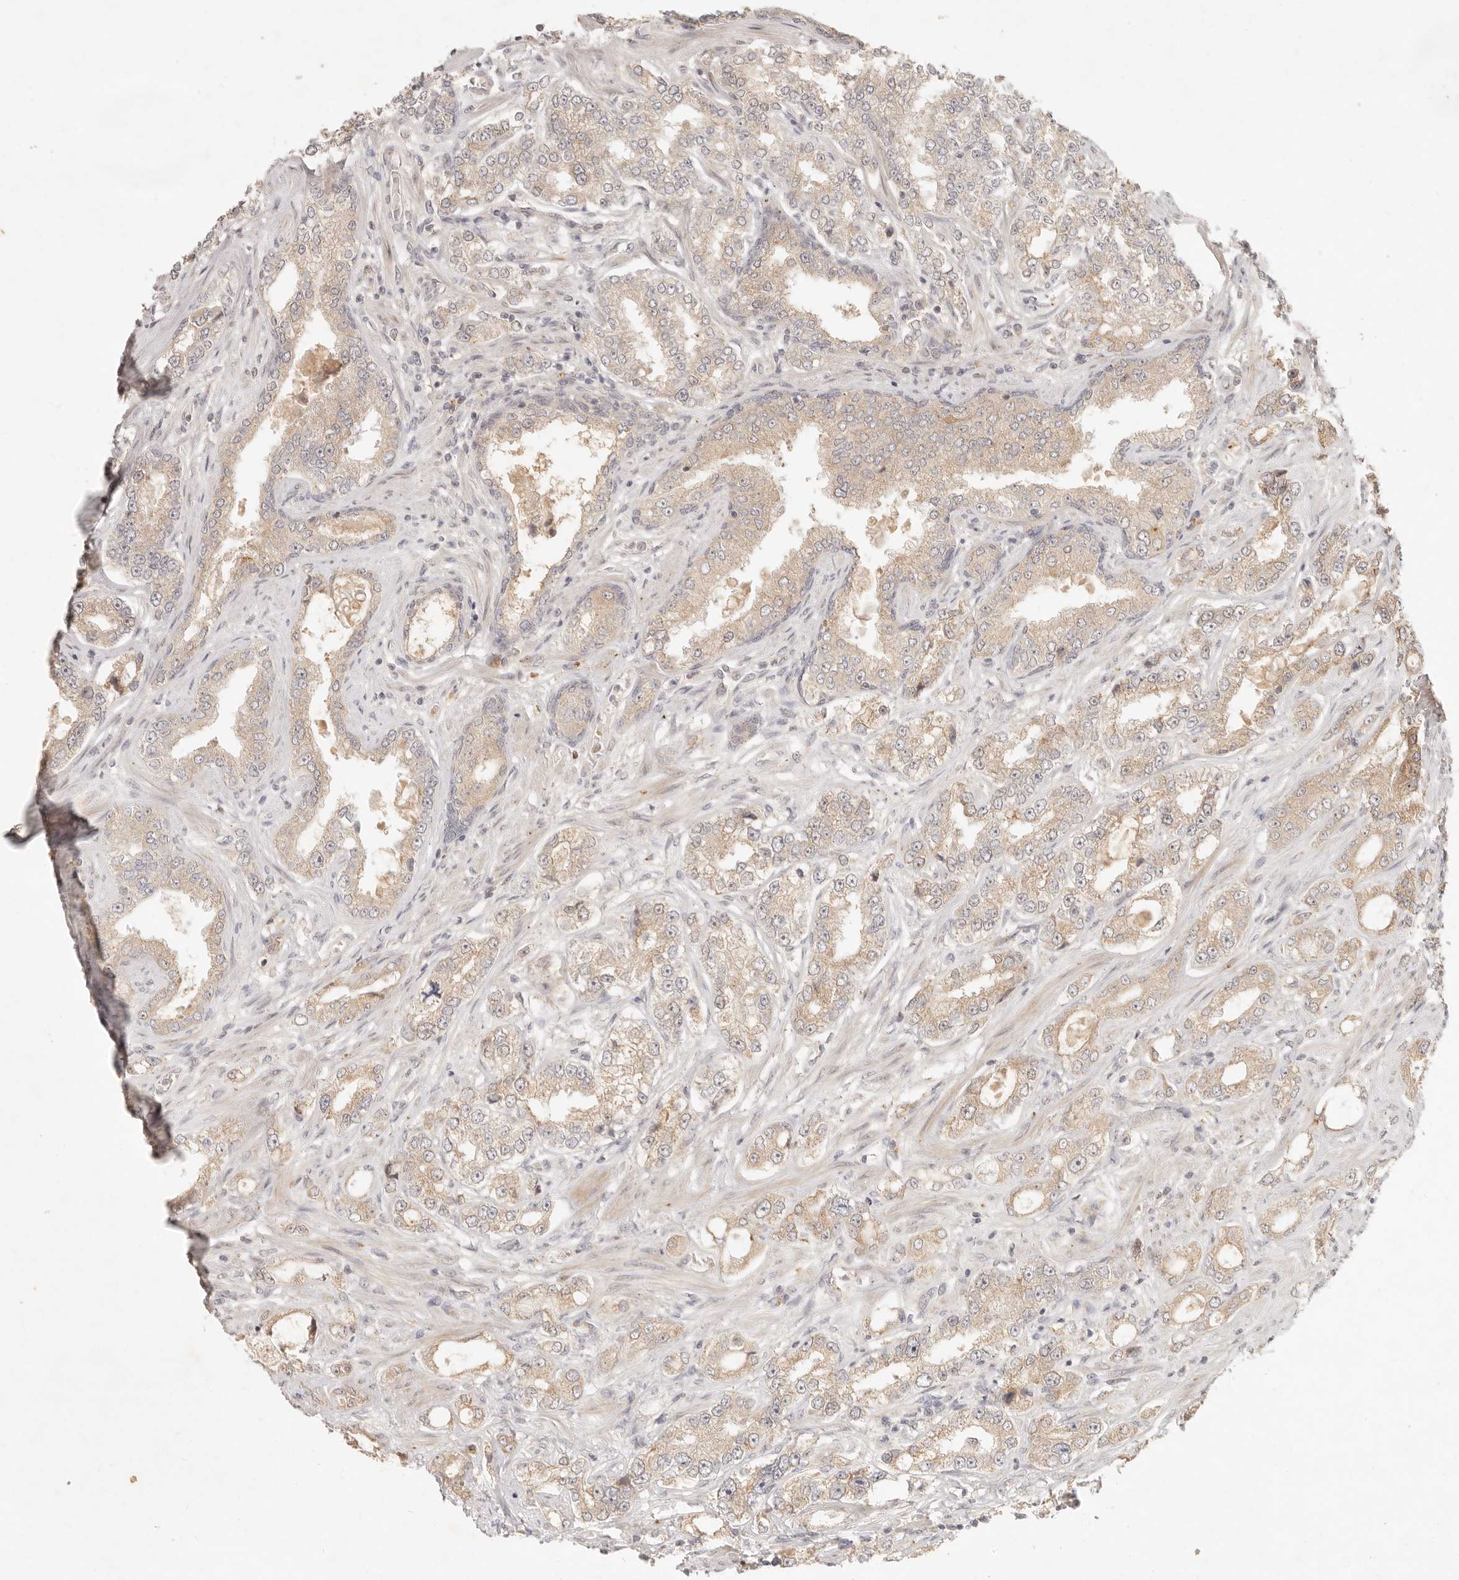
{"staining": {"intensity": "weak", "quantity": ">75%", "location": "cytoplasmic/membranous"}, "tissue": "prostate cancer", "cell_type": "Tumor cells", "image_type": "cancer", "snomed": [{"axis": "morphology", "description": "Normal tissue, NOS"}, {"axis": "morphology", "description": "Adenocarcinoma, High grade"}, {"axis": "topography", "description": "Prostate"}], "caption": "Adenocarcinoma (high-grade) (prostate) was stained to show a protein in brown. There is low levels of weak cytoplasmic/membranous positivity in about >75% of tumor cells.", "gene": "UBXN11", "patient": {"sex": "male", "age": 83}}